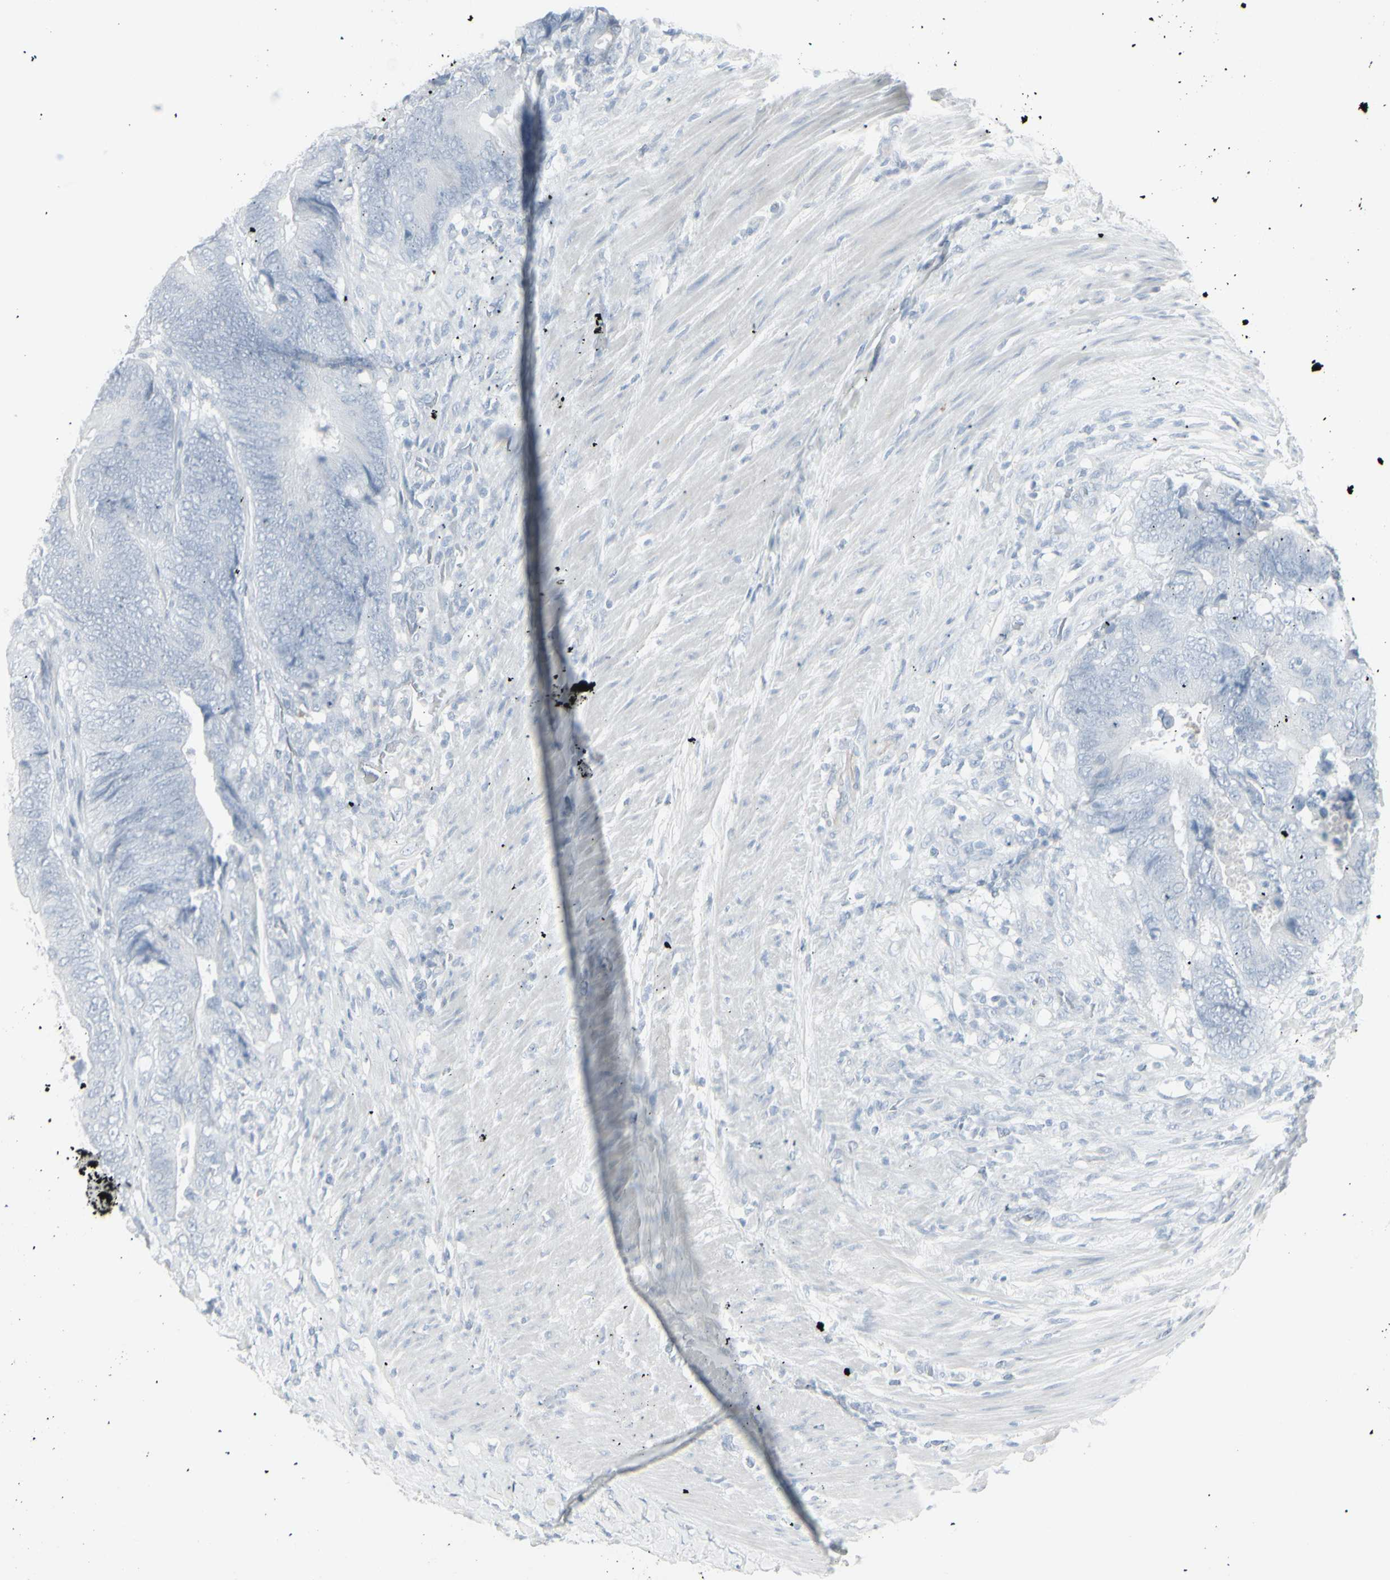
{"staining": {"intensity": "negative", "quantity": "none", "location": "none"}, "tissue": "colorectal cancer", "cell_type": "Tumor cells", "image_type": "cancer", "snomed": [{"axis": "morphology", "description": "Normal tissue, NOS"}, {"axis": "morphology", "description": "Adenocarcinoma, NOS"}, {"axis": "topography", "description": "Colon"}], "caption": "Immunohistochemistry (IHC) image of neoplastic tissue: colorectal adenocarcinoma stained with DAB (3,3'-diaminobenzidine) demonstrates no significant protein positivity in tumor cells.", "gene": "YBX2", "patient": {"sex": "male", "age": 56}}